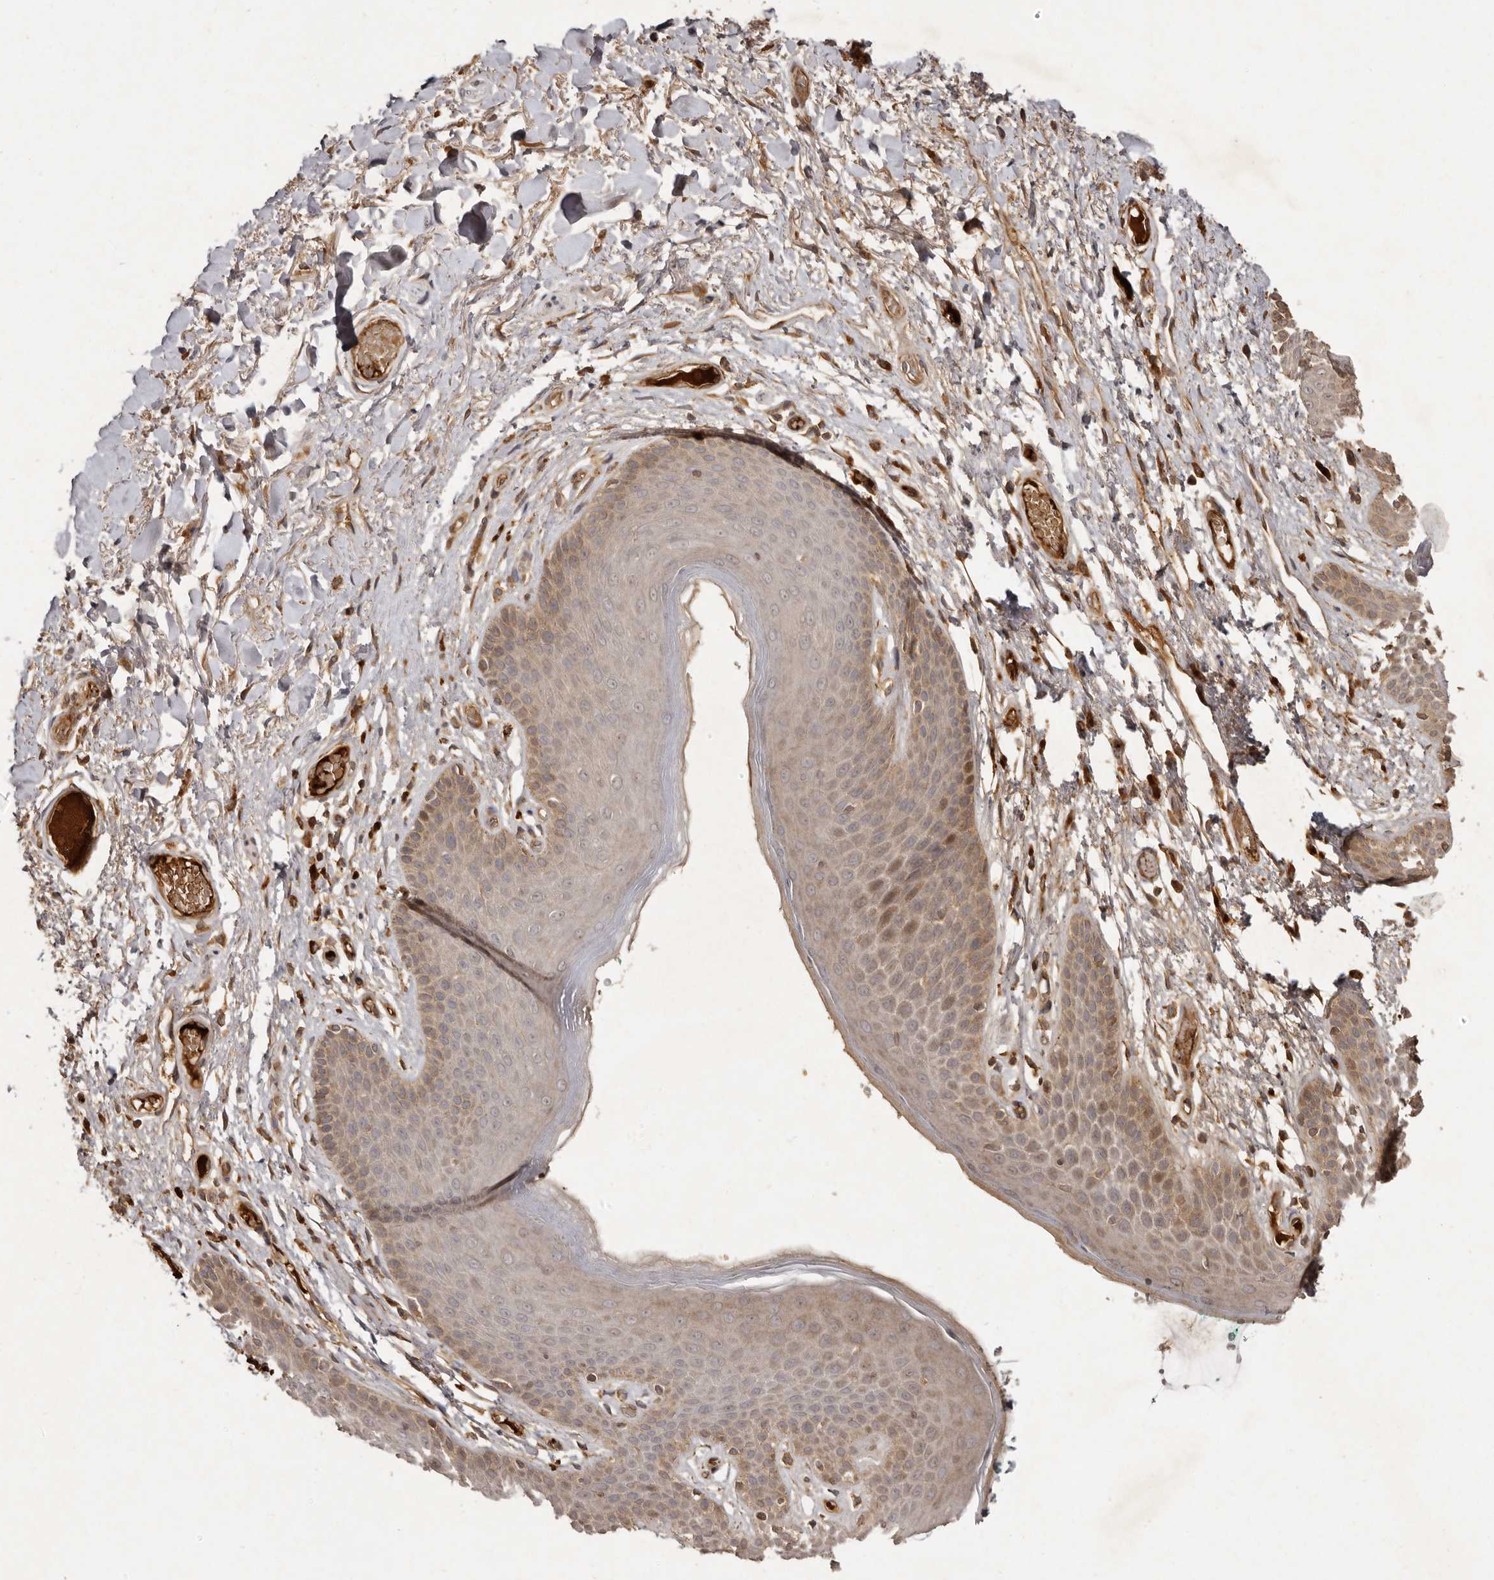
{"staining": {"intensity": "moderate", "quantity": ">75%", "location": "cytoplasmic/membranous"}, "tissue": "skin", "cell_type": "Epidermal cells", "image_type": "normal", "snomed": [{"axis": "morphology", "description": "Normal tissue, NOS"}, {"axis": "topography", "description": "Anal"}], "caption": "Moderate cytoplasmic/membranous staining is present in about >75% of epidermal cells in normal skin.", "gene": "SEMA3A", "patient": {"sex": "male", "age": 74}}